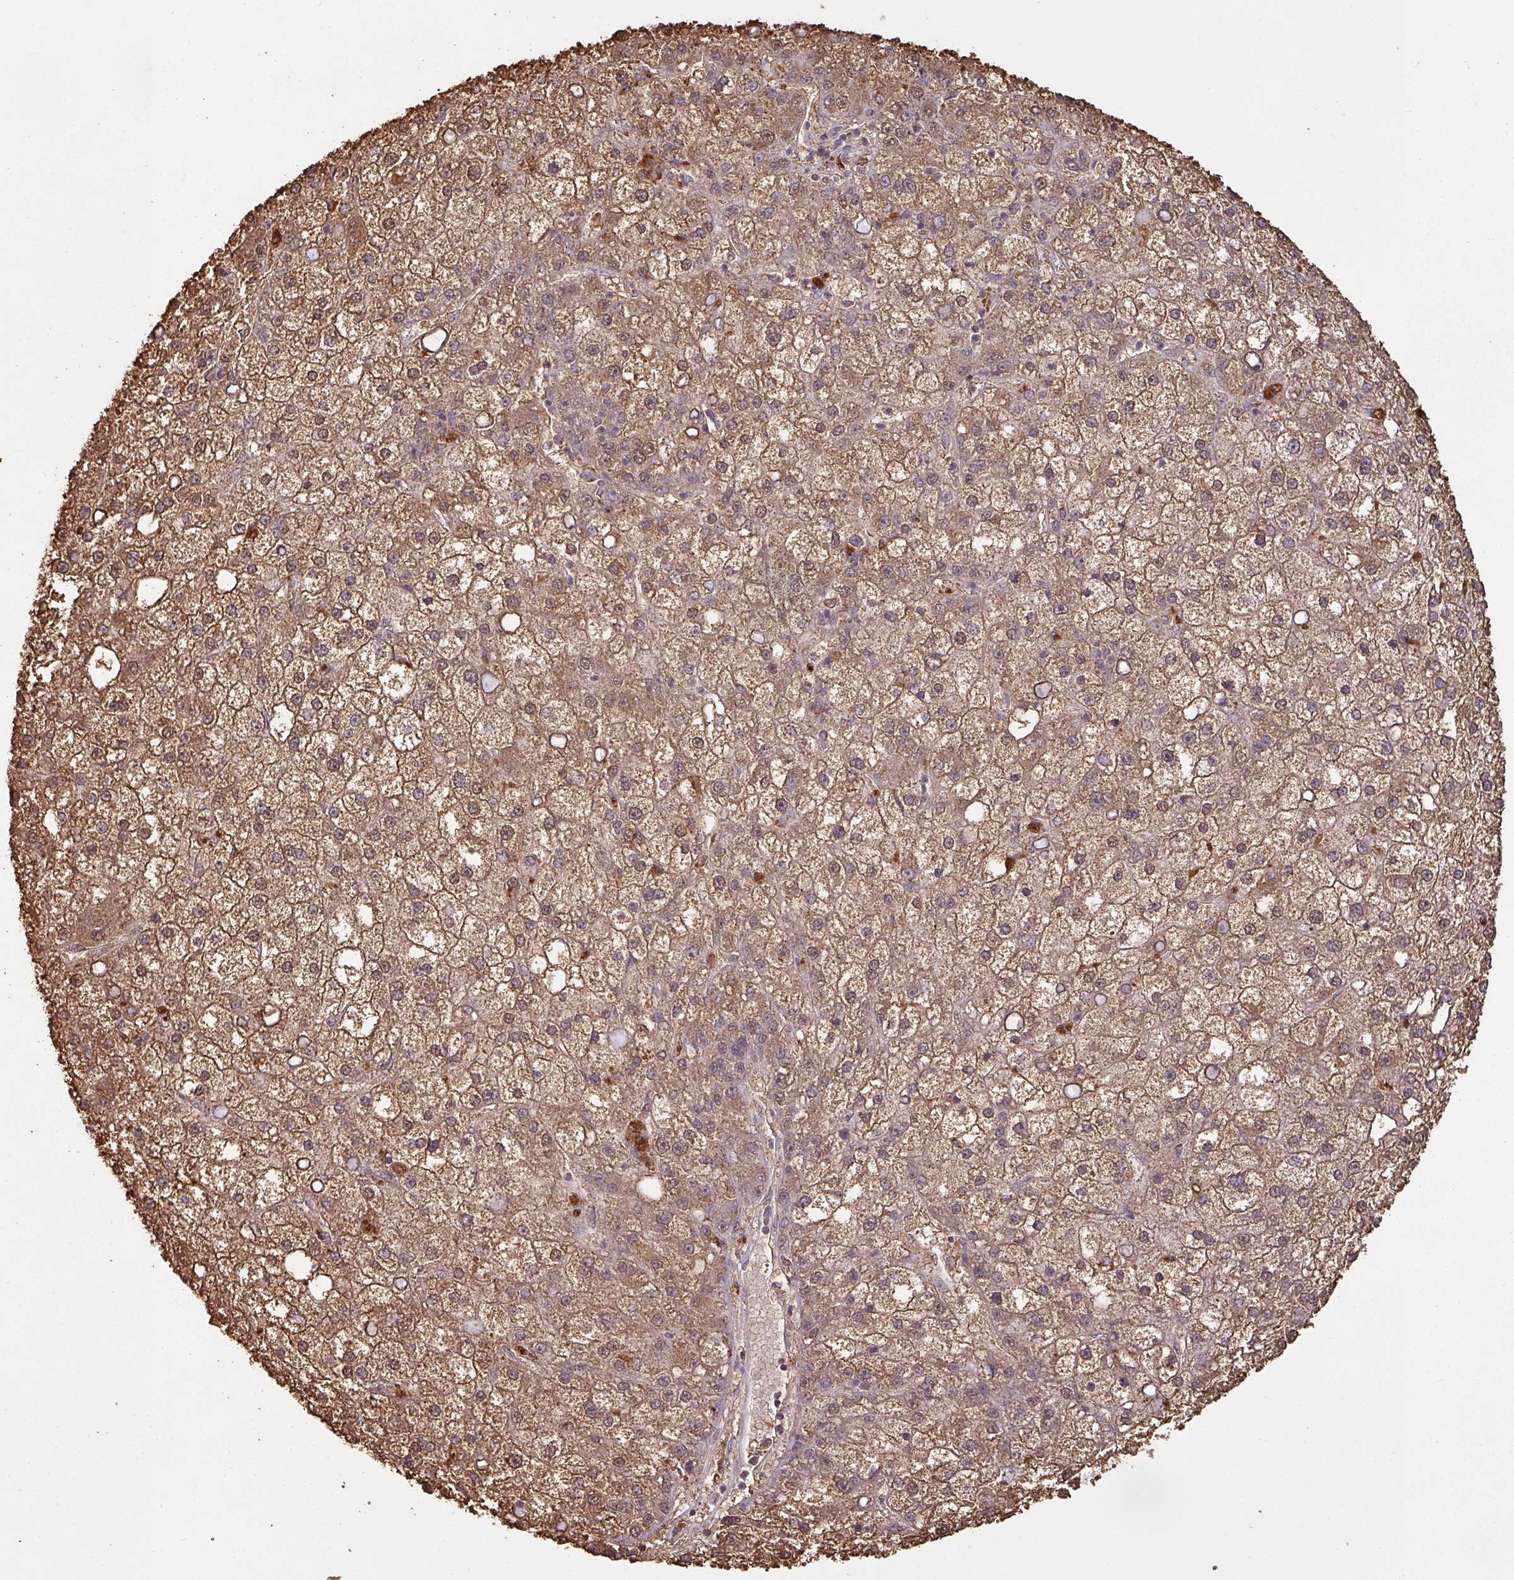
{"staining": {"intensity": "moderate", "quantity": ">75%", "location": "cytoplasmic/membranous,nuclear"}, "tissue": "liver cancer", "cell_type": "Tumor cells", "image_type": "cancer", "snomed": [{"axis": "morphology", "description": "Carcinoma, Hepatocellular, NOS"}, {"axis": "topography", "description": "Liver"}], "caption": "Protein staining demonstrates moderate cytoplasmic/membranous and nuclear expression in about >75% of tumor cells in hepatocellular carcinoma (liver). The staining was performed using DAB to visualize the protein expression in brown, while the nuclei were stained in blue with hematoxylin (Magnification: 20x).", "gene": "ATAT1", "patient": {"sex": "male", "age": 67}}